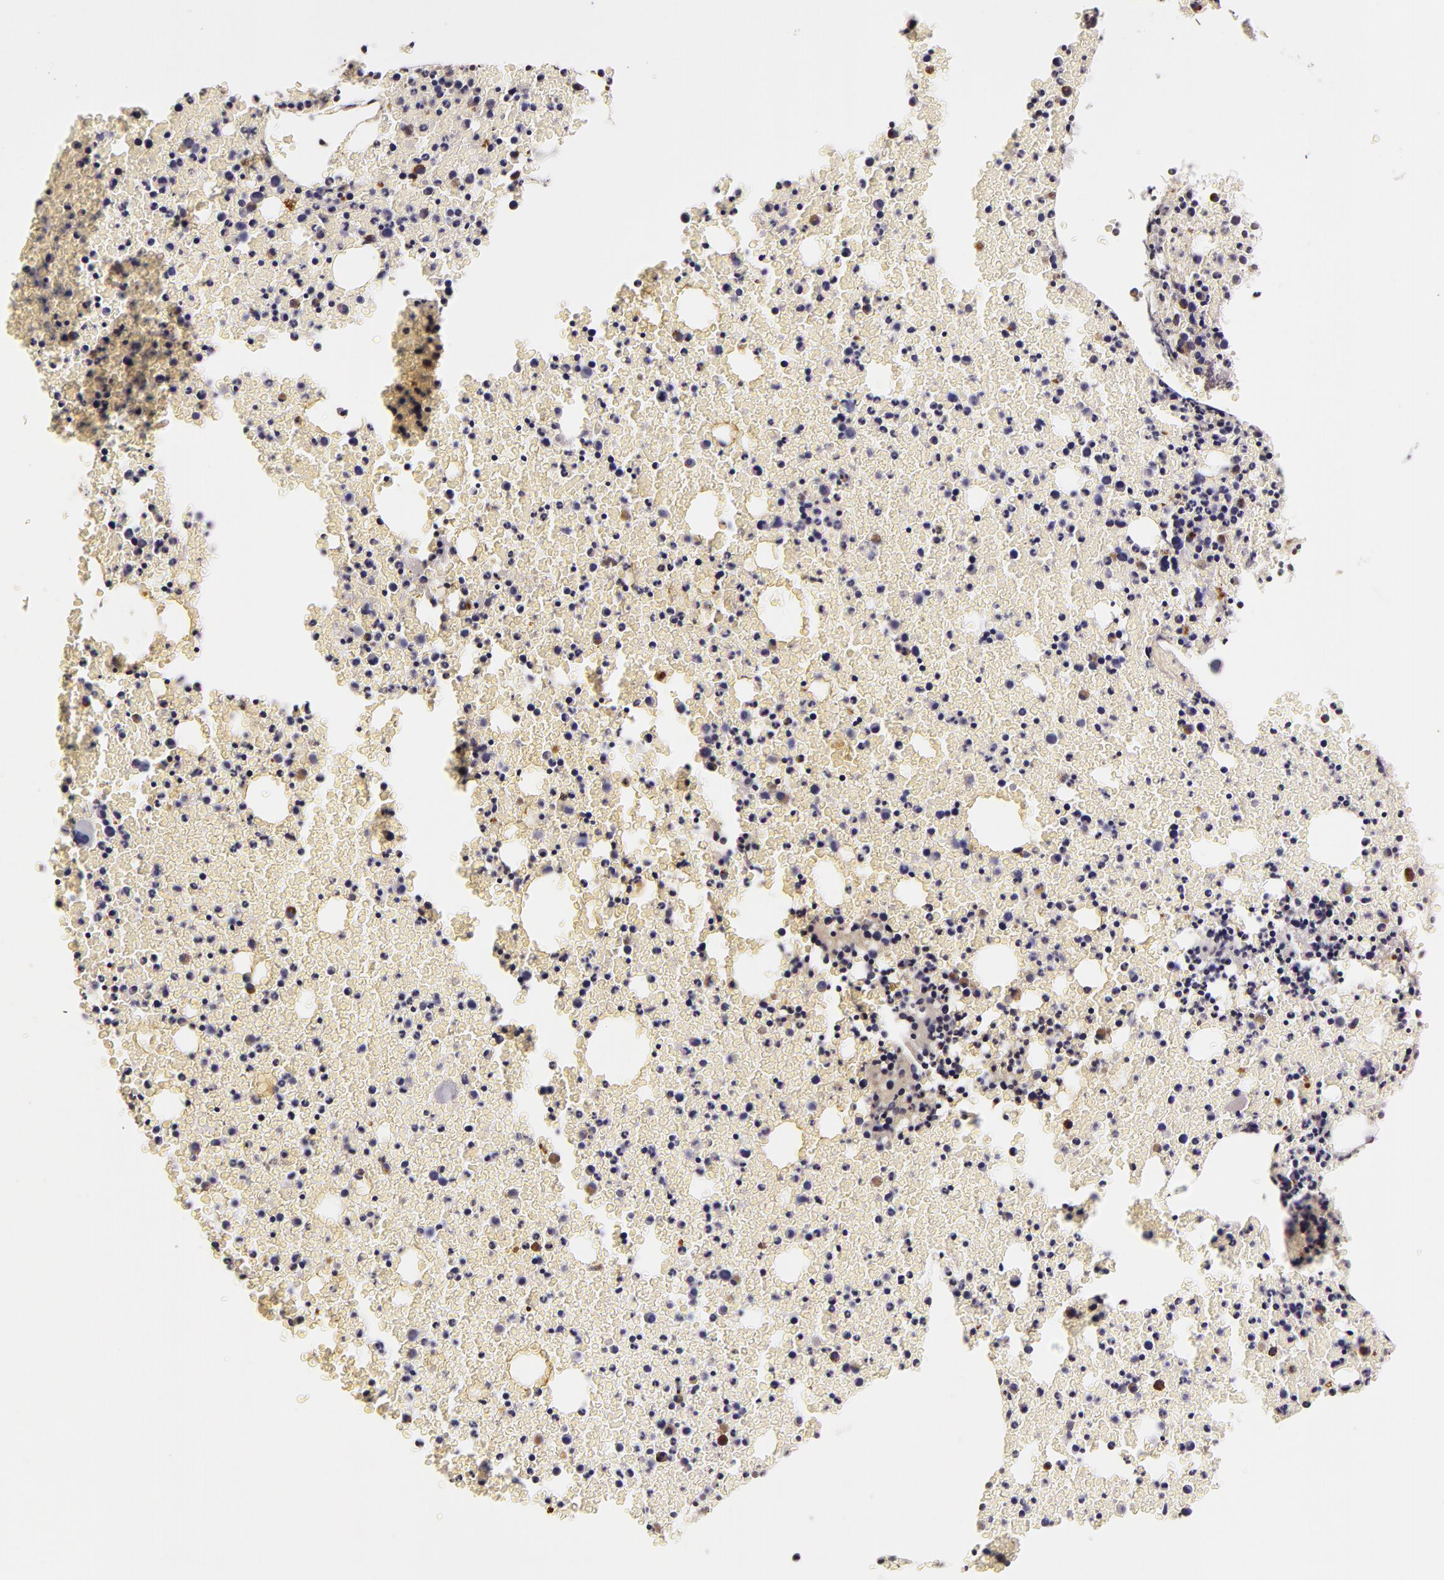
{"staining": {"intensity": "weak", "quantity": "<25%", "location": "cytoplasmic/membranous"}, "tissue": "bone marrow", "cell_type": "Hematopoietic cells", "image_type": "normal", "snomed": [{"axis": "morphology", "description": "Normal tissue, NOS"}, {"axis": "topography", "description": "Bone marrow"}], "caption": "This is a histopathology image of IHC staining of benign bone marrow, which shows no positivity in hematopoietic cells. The staining is performed using DAB brown chromogen with nuclei counter-stained in using hematoxylin.", "gene": "LGALS3BP", "patient": {"sex": "female", "age": 41}}